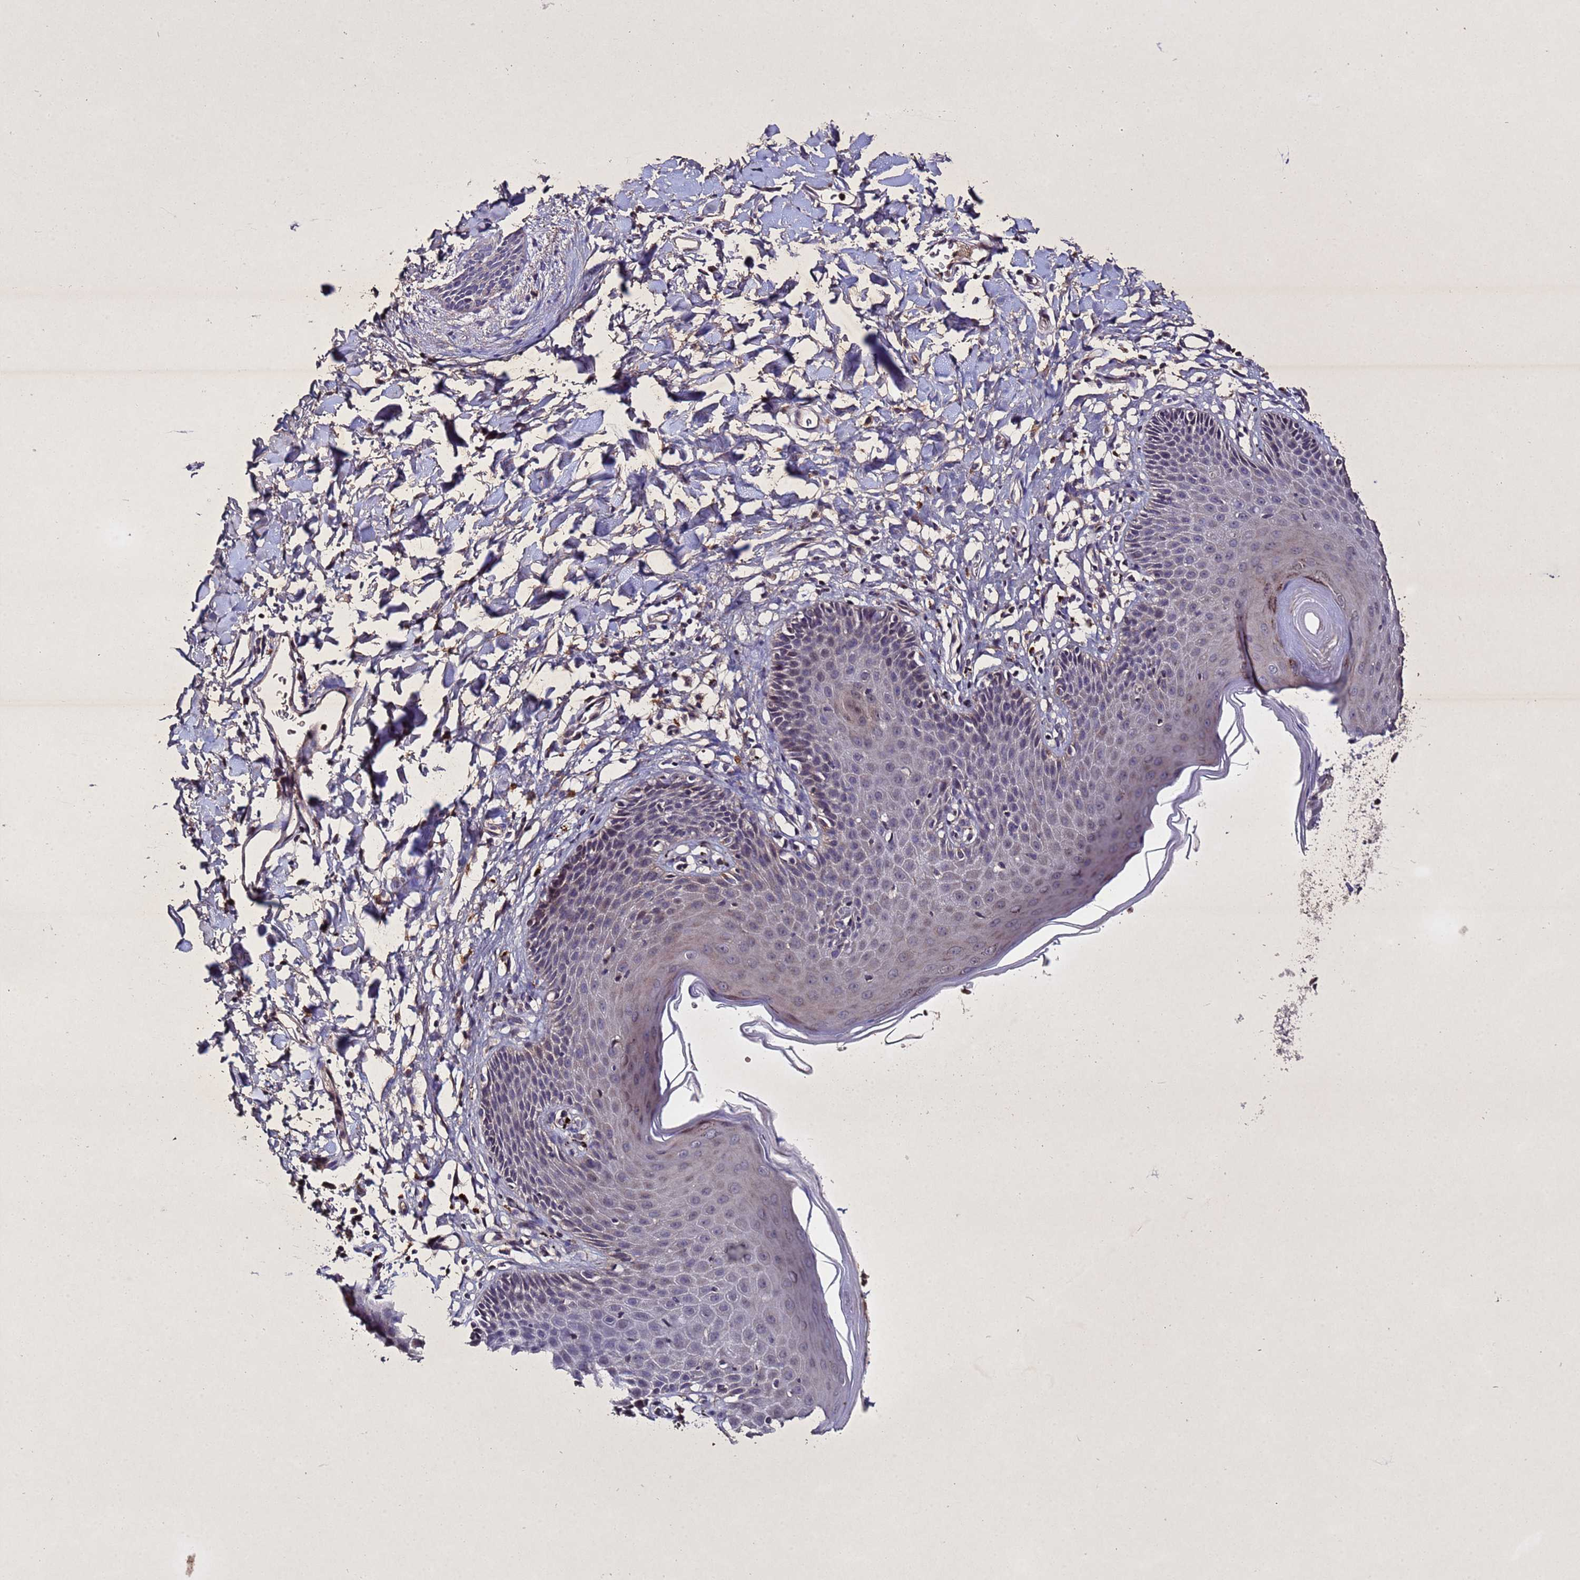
{"staining": {"intensity": "weak", "quantity": "<25%", "location": "cytoplasmic/membranous"}, "tissue": "skin", "cell_type": "Epidermal cells", "image_type": "normal", "snomed": [{"axis": "morphology", "description": "Normal tissue, NOS"}, {"axis": "topography", "description": "Vulva"}], "caption": "Skin stained for a protein using immunohistochemistry shows no expression epidermal cells.", "gene": "SV2B", "patient": {"sex": "female", "age": 68}}